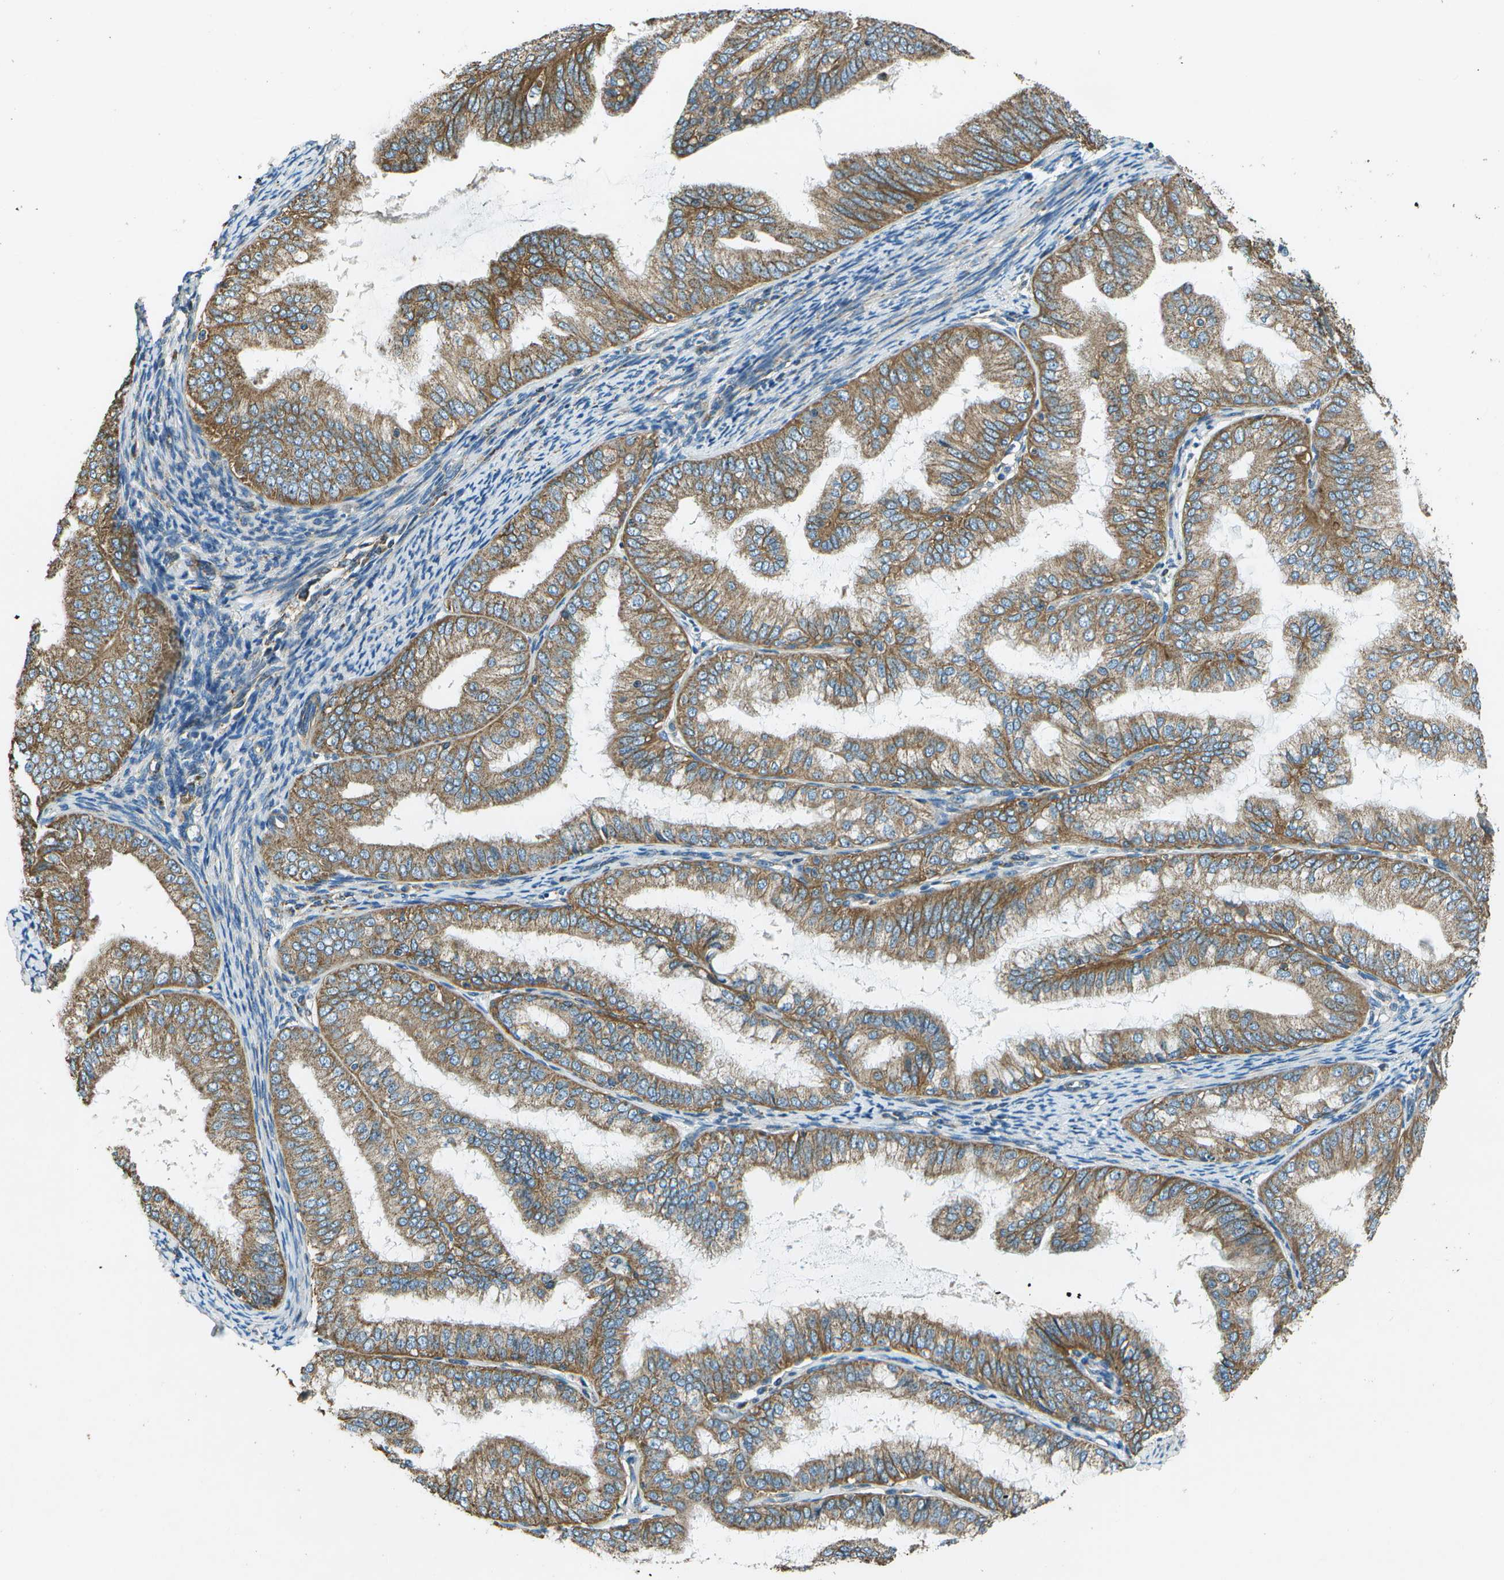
{"staining": {"intensity": "moderate", "quantity": ">75%", "location": "cytoplasmic/membranous"}, "tissue": "endometrial cancer", "cell_type": "Tumor cells", "image_type": "cancer", "snomed": [{"axis": "morphology", "description": "Adenocarcinoma, NOS"}, {"axis": "topography", "description": "Endometrium"}], "caption": "Human endometrial adenocarcinoma stained for a protein (brown) exhibits moderate cytoplasmic/membranous positive staining in approximately >75% of tumor cells.", "gene": "TMEM51", "patient": {"sex": "female", "age": 63}}